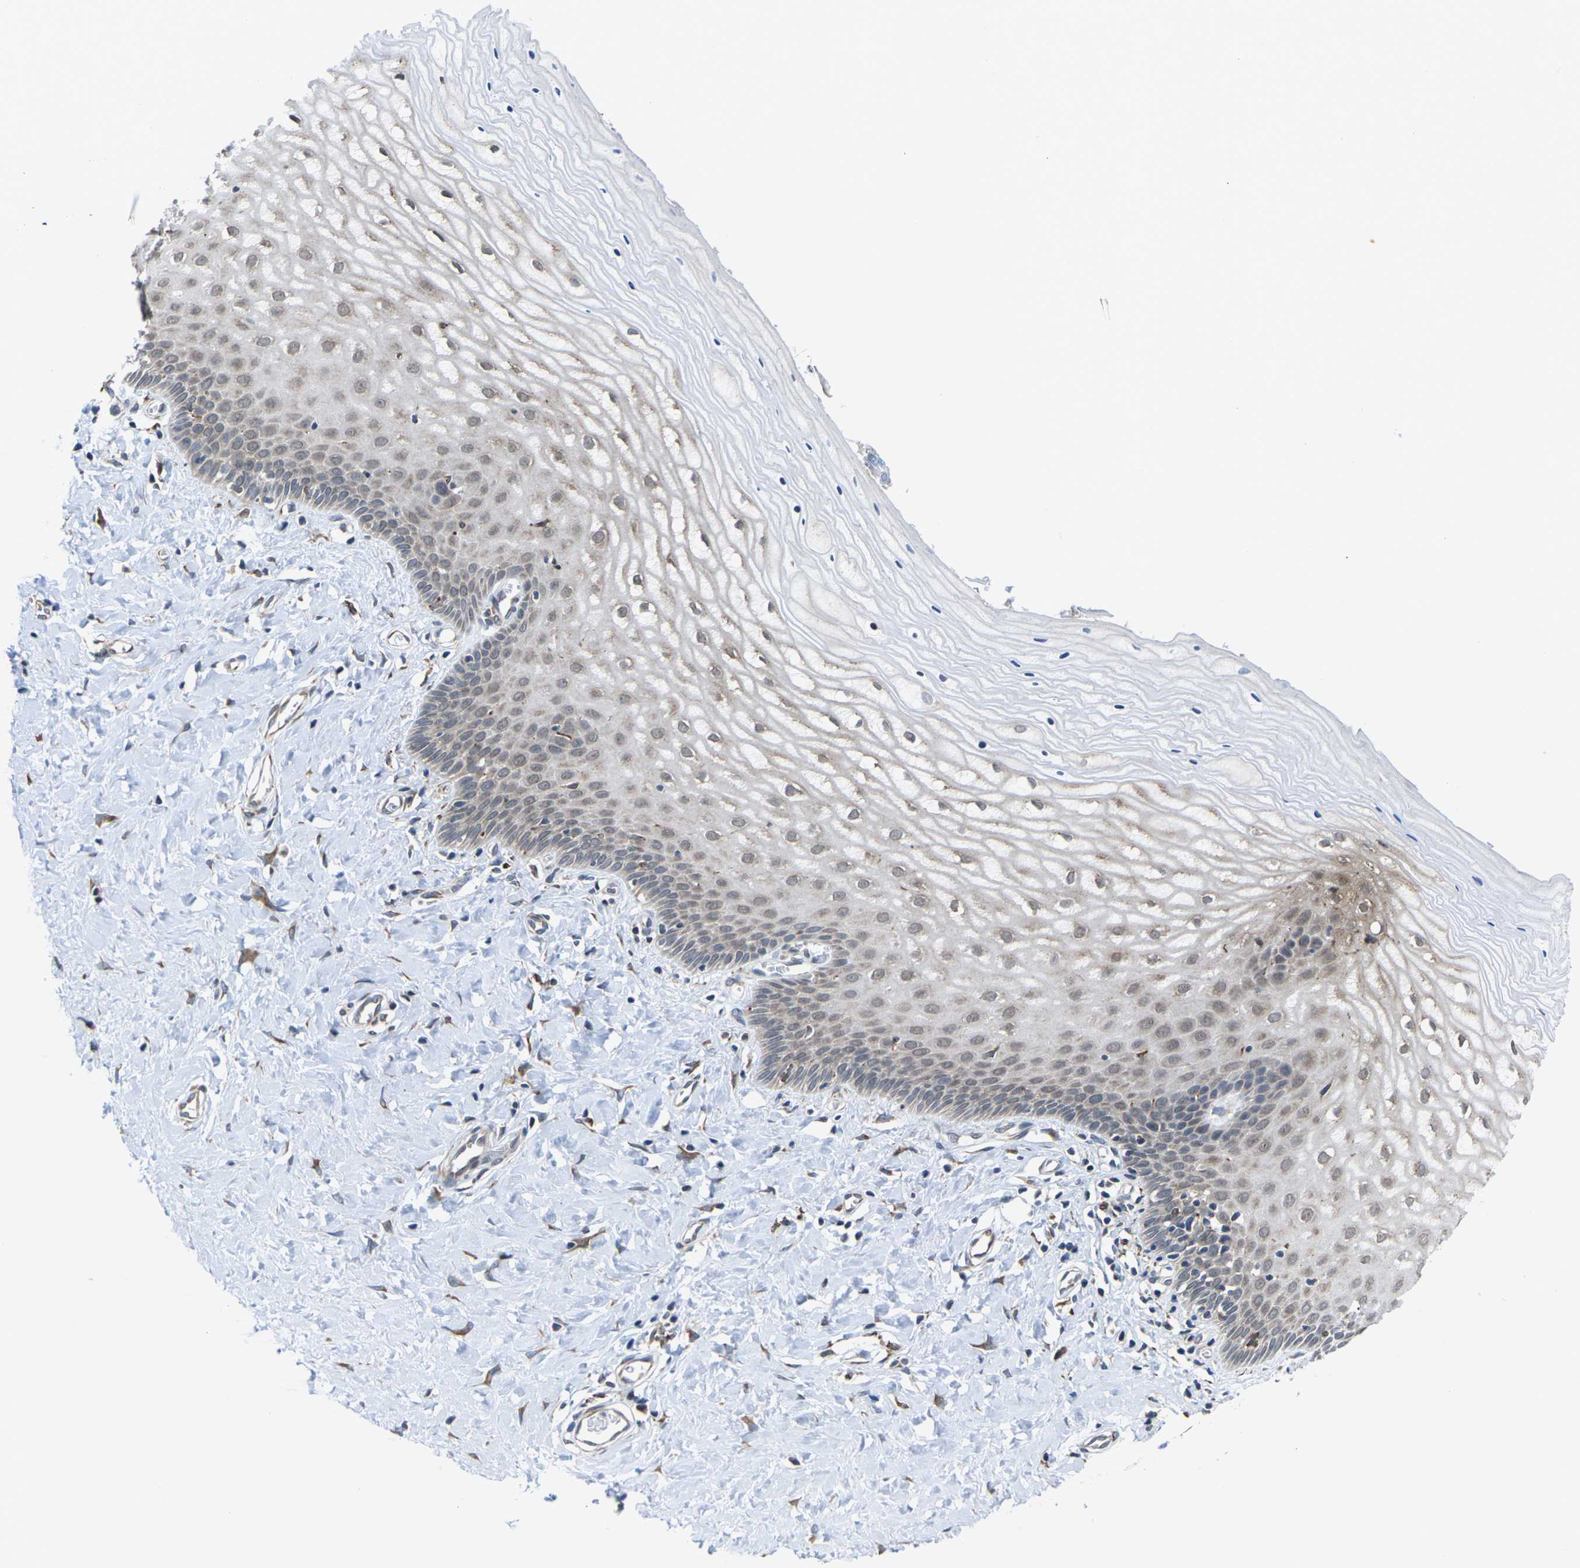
{"staining": {"intensity": "weak", "quantity": ">75%", "location": "cytoplasmic/membranous"}, "tissue": "cervix", "cell_type": "Glandular cells", "image_type": "normal", "snomed": [{"axis": "morphology", "description": "Normal tissue, NOS"}, {"axis": "topography", "description": "Cervix"}], "caption": "The photomicrograph exhibits a brown stain indicating the presence of a protein in the cytoplasmic/membranous of glandular cells in cervix. The protein of interest is shown in brown color, while the nuclei are stained blue.", "gene": "PDZK1IP1", "patient": {"sex": "female", "age": 55}}